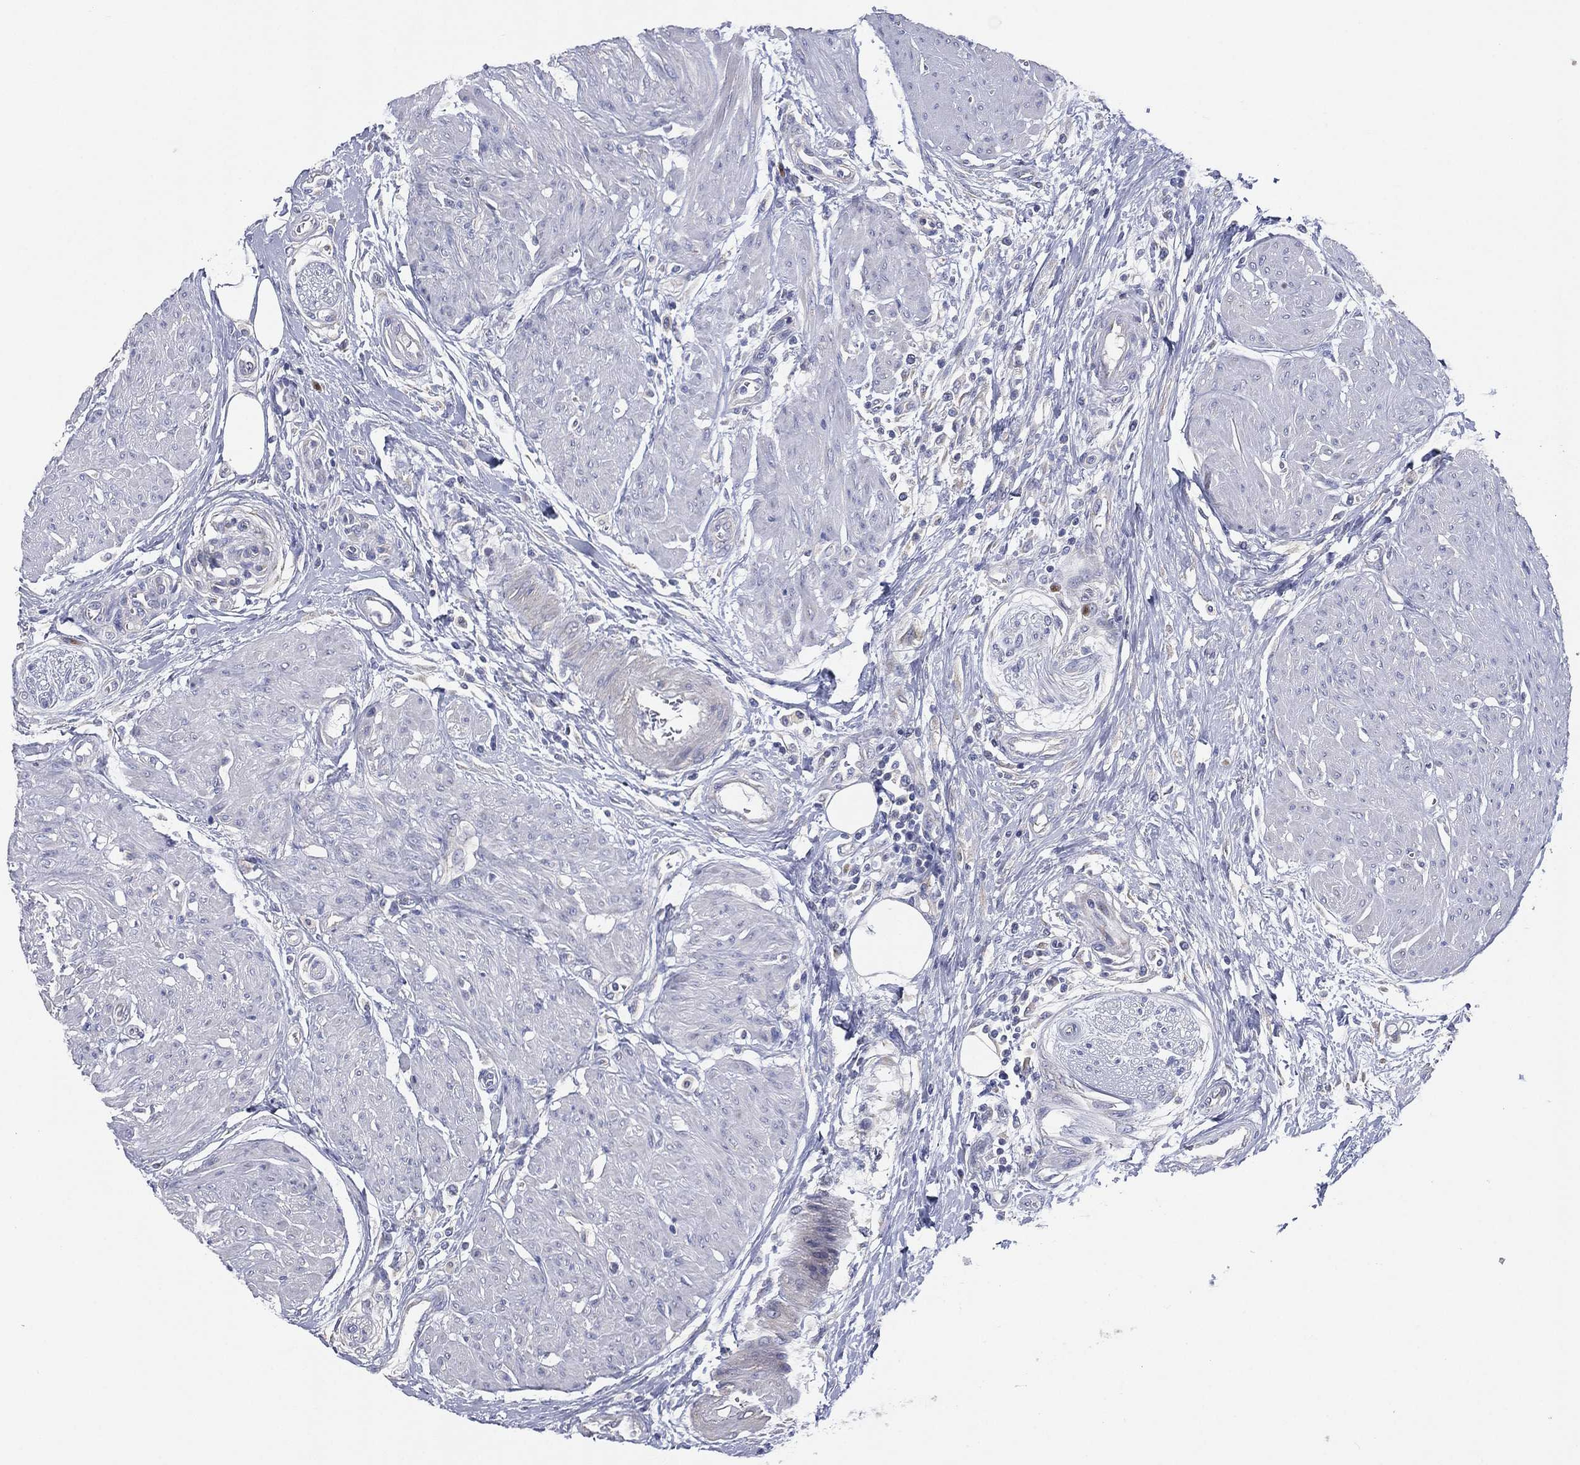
{"staining": {"intensity": "negative", "quantity": "none", "location": "none"}, "tissue": "urothelial cancer", "cell_type": "Tumor cells", "image_type": "cancer", "snomed": [{"axis": "morphology", "description": "Urothelial carcinoma, High grade"}, {"axis": "topography", "description": "Urinary bladder"}], "caption": "A micrograph of human urothelial carcinoma (high-grade) is negative for staining in tumor cells. (DAB (3,3'-diaminobenzidine) IHC, high magnification).", "gene": "ATP8A2", "patient": {"sex": "male", "age": 35}}